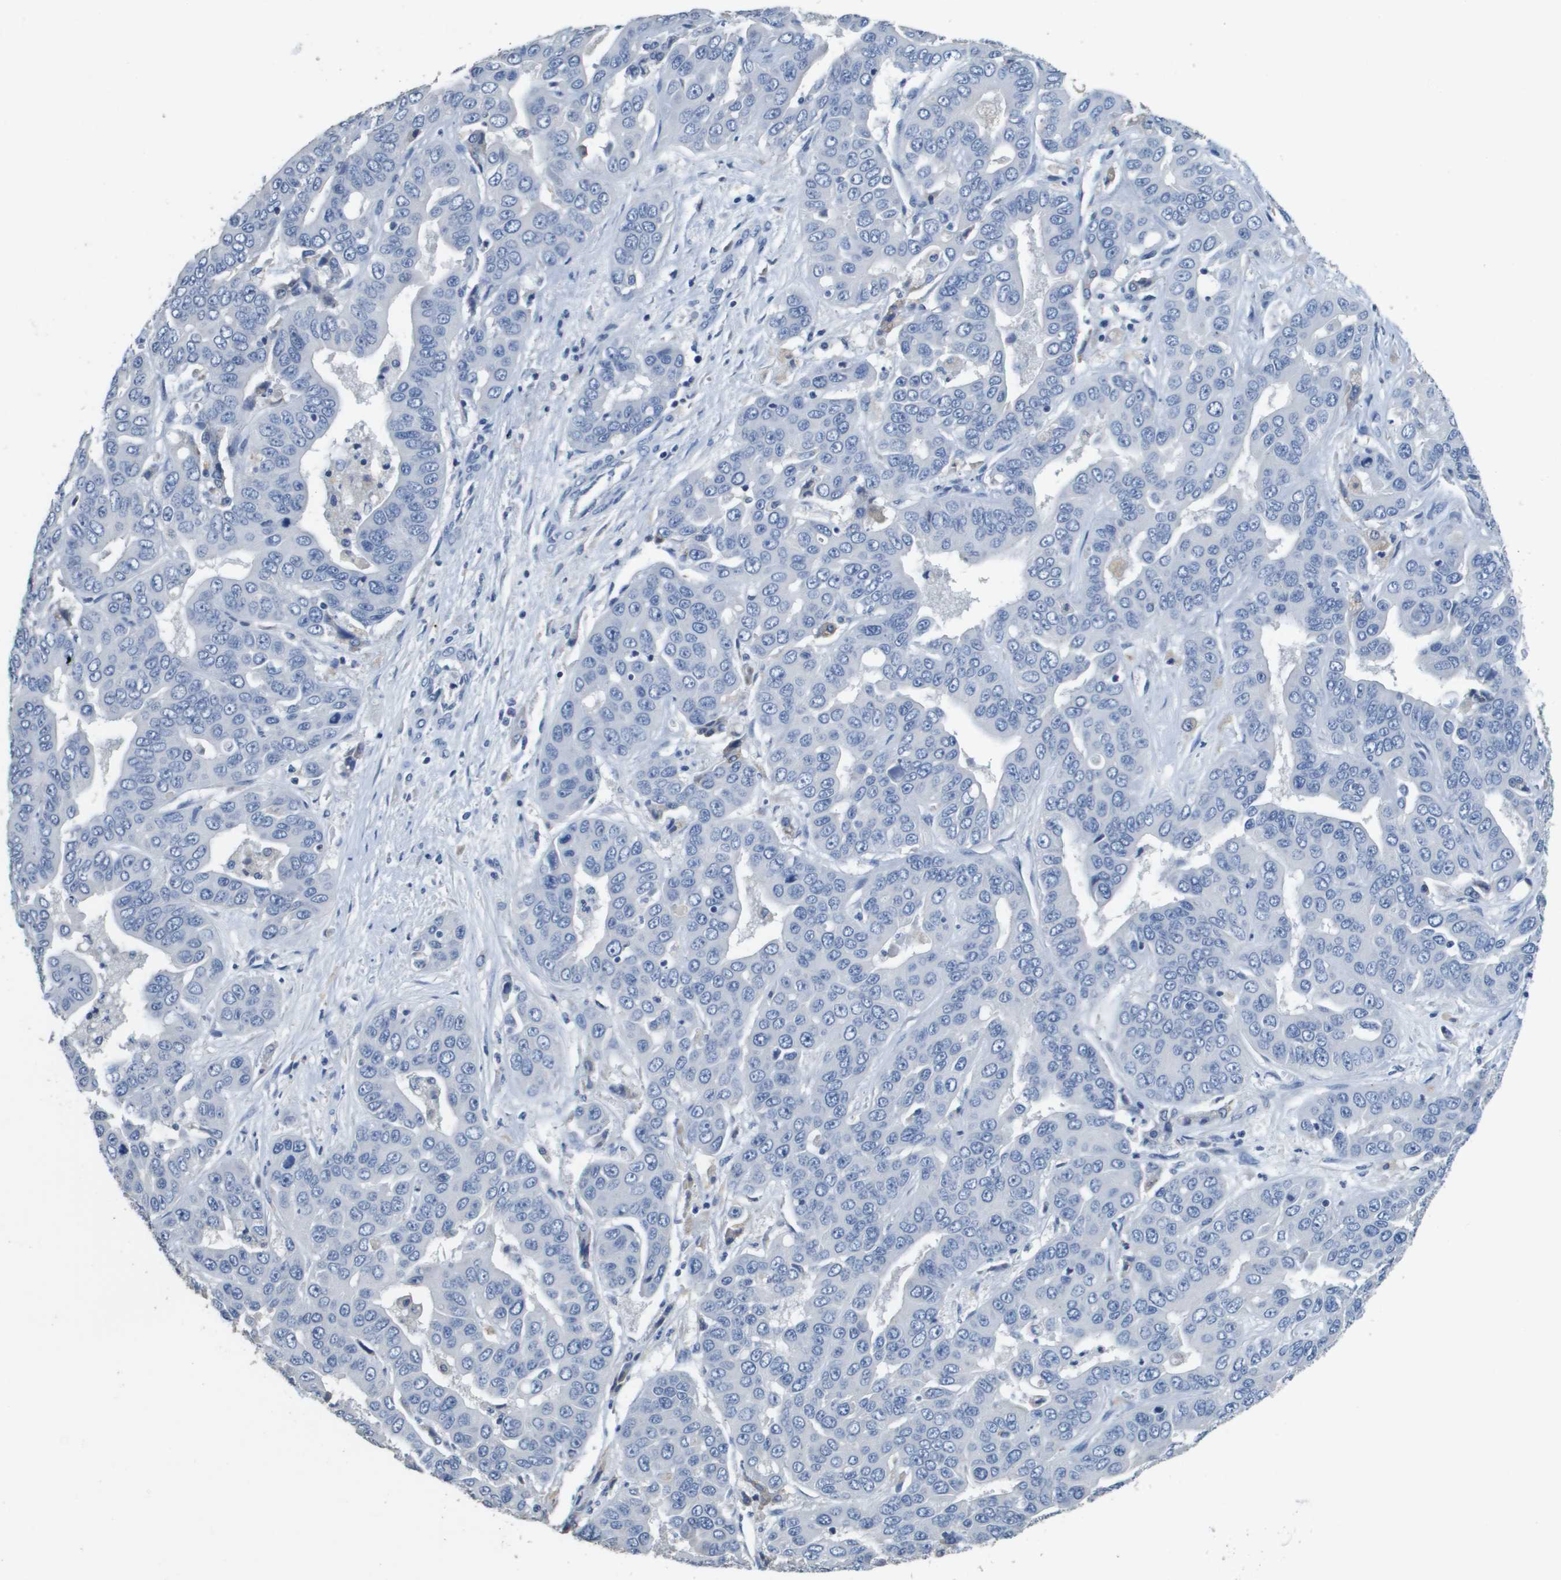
{"staining": {"intensity": "negative", "quantity": "none", "location": "none"}, "tissue": "liver cancer", "cell_type": "Tumor cells", "image_type": "cancer", "snomed": [{"axis": "morphology", "description": "Cholangiocarcinoma"}, {"axis": "topography", "description": "Liver"}], "caption": "Protein analysis of liver cancer exhibits no significant positivity in tumor cells.", "gene": "MT3", "patient": {"sex": "female", "age": 52}}